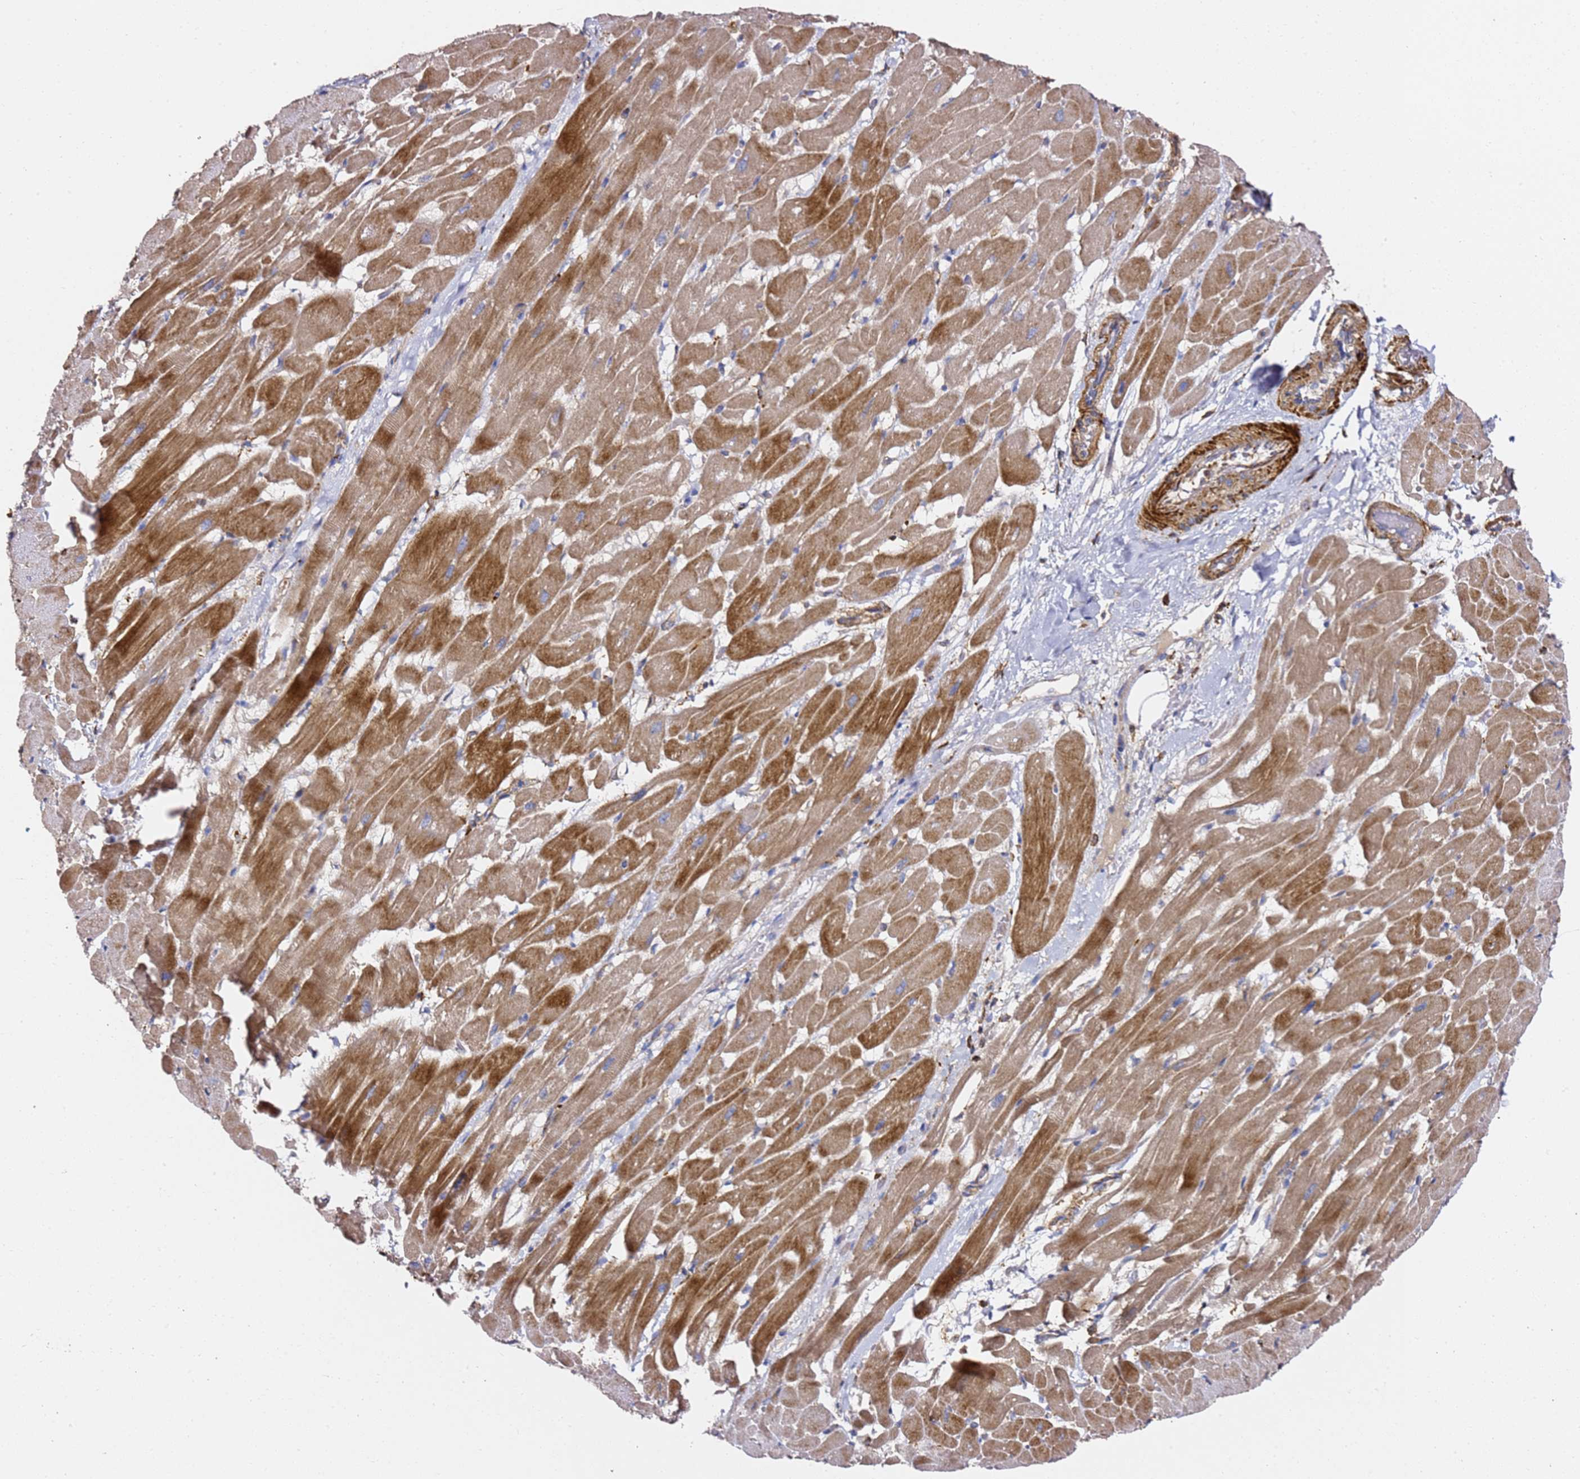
{"staining": {"intensity": "moderate", "quantity": "25%-75%", "location": "cytoplasmic/membranous"}, "tissue": "heart muscle", "cell_type": "Cardiomyocytes", "image_type": "normal", "snomed": [{"axis": "morphology", "description": "Normal tissue, NOS"}, {"axis": "topography", "description": "Heart"}], "caption": "Immunohistochemical staining of benign human heart muscle exhibits 25%-75% levels of moderate cytoplasmic/membranous protein positivity in approximately 25%-75% of cardiomyocytes.", "gene": "ZFP36L2", "patient": {"sex": "male", "age": 37}}